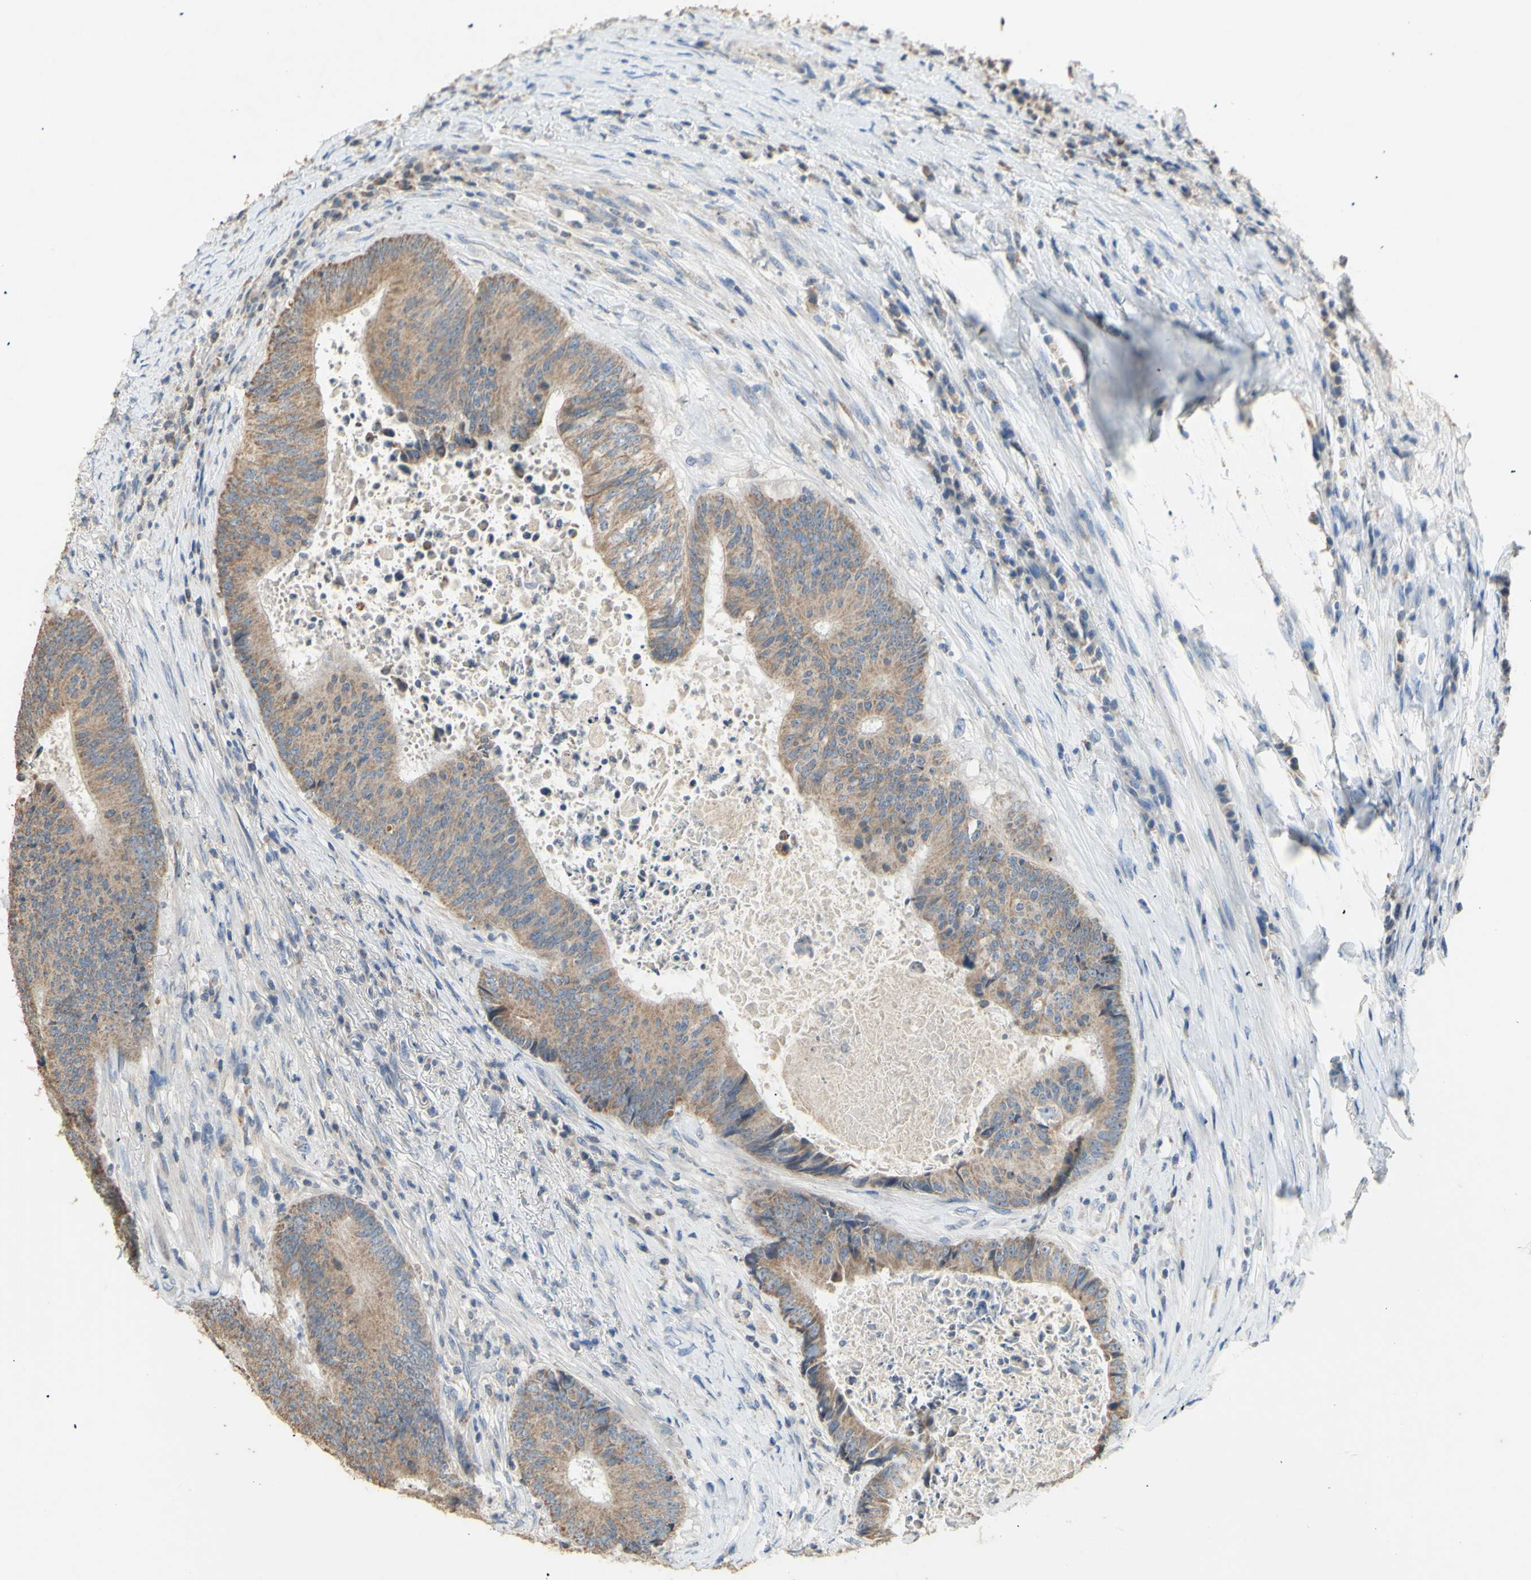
{"staining": {"intensity": "moderate", "quantity": ">75%", "location": "cytoplasmic/membranous"}, "tissue": "colorectal cancer", "cell_type": "Tumor cells", "image_type": "cancer", "snomed": [{"axis": "morphology", "description": "Adenocarcinoma, NOS"}, {"axis": "topography", "description": "Rectum"}], "caption": "Colorectal adenocarcinoma stained with a brown dye exhibits moderate cytoplasmic/membranous positive positivity in approximately >75% of tumor cells.", "gene": "PTGIS", "patient": {"sex": "male", "age": 72}}